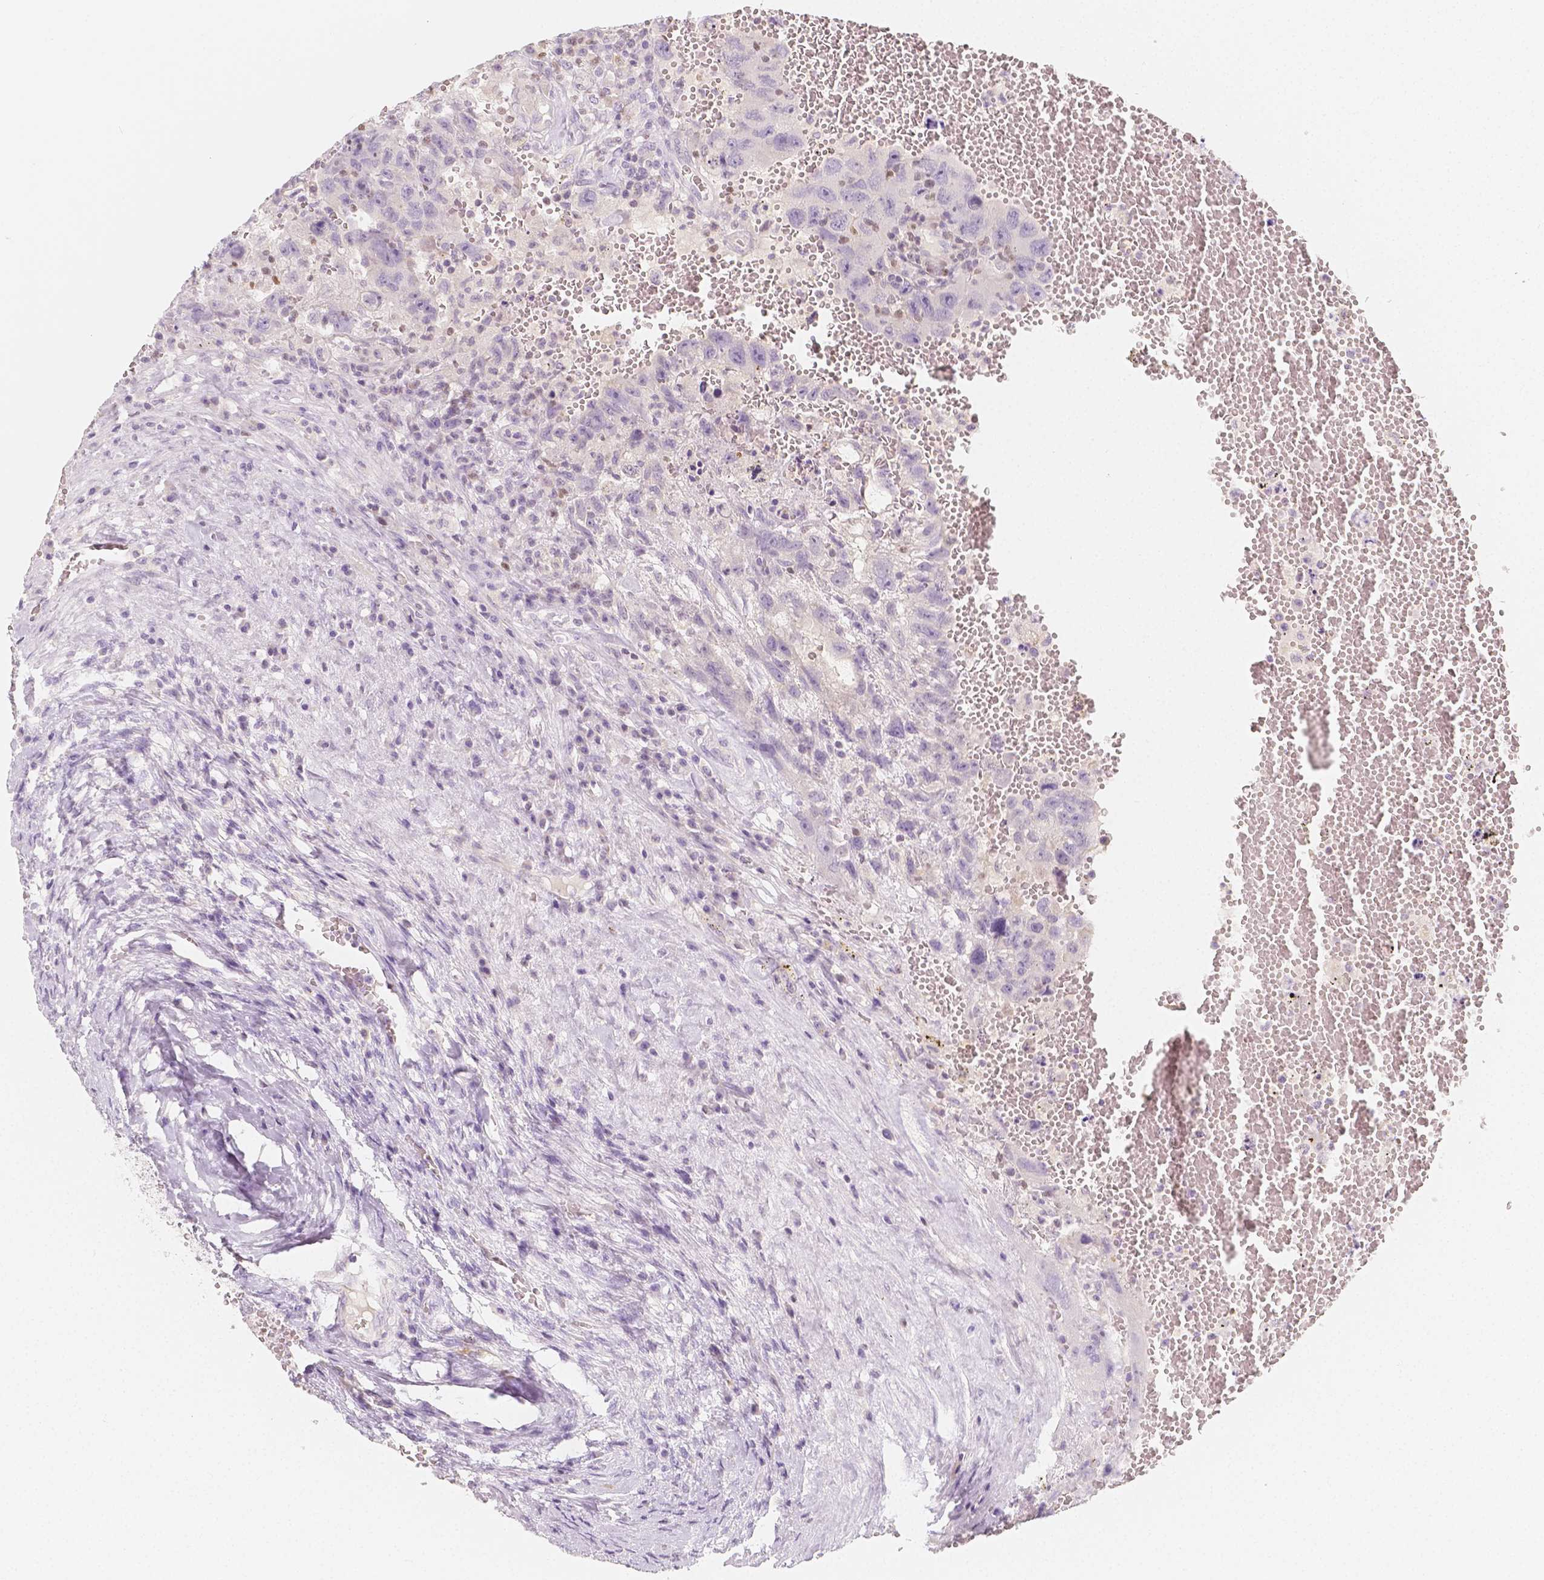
{"staining": {"intensity": "negative", "quantity": "none", "location": "none"}, "tissue": "testis cancer", "cell_type": "Tumor cells", "image_type": "cancer", "snomed": [{"axis": "morphology", "description": "Carcinoma, Embryonal, NOS"}, {"axis": "topography", "description": "Testis"}], "caption": "DAB (3,3'-diaminobenzidine) immunohistochemical staining of human testis embryonal carcinoma displays no significant expression in tumor cells.", "gene": "BATF", "patient": {"sex": "male", "age": 26}}